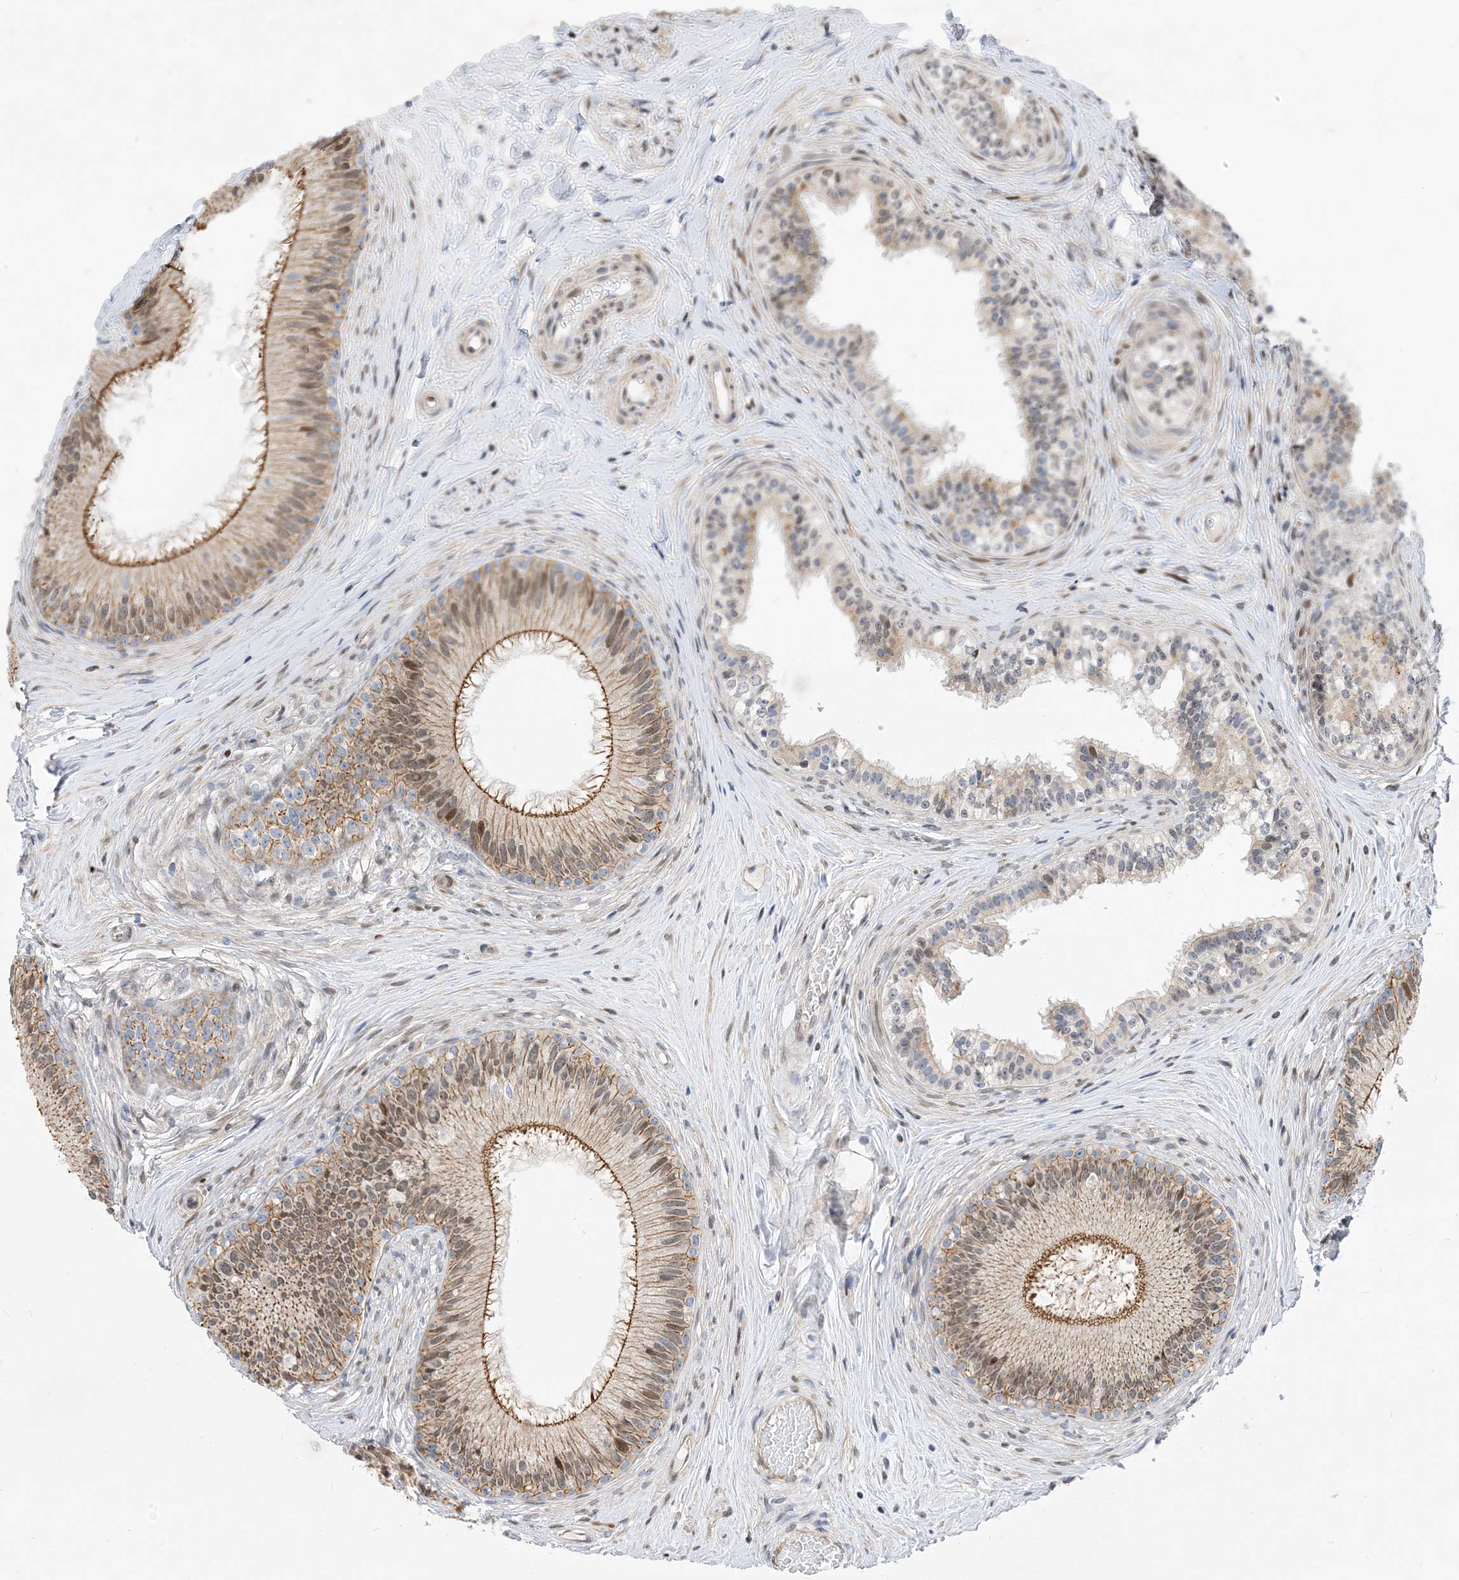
{"staining": {"intensity": "strong", "quantity": ">75%", "location": "cytoplasmic/membranous"}, "tissue": "epididymis", "cell_type": "Glandular cells", "image_type": "normal", "snomed": [{"axis": "morphology", "description": "Normal tissue, NOS"}, {"axis": "topography", "description": "Epididymis"}], "caption": "An image of human epididymis stained for a protein shows strong cytoplasmic/membranous brown staining in glandular cells.", "gene": "TYSND1", "patient": {"sex": "male", "age": 27}}